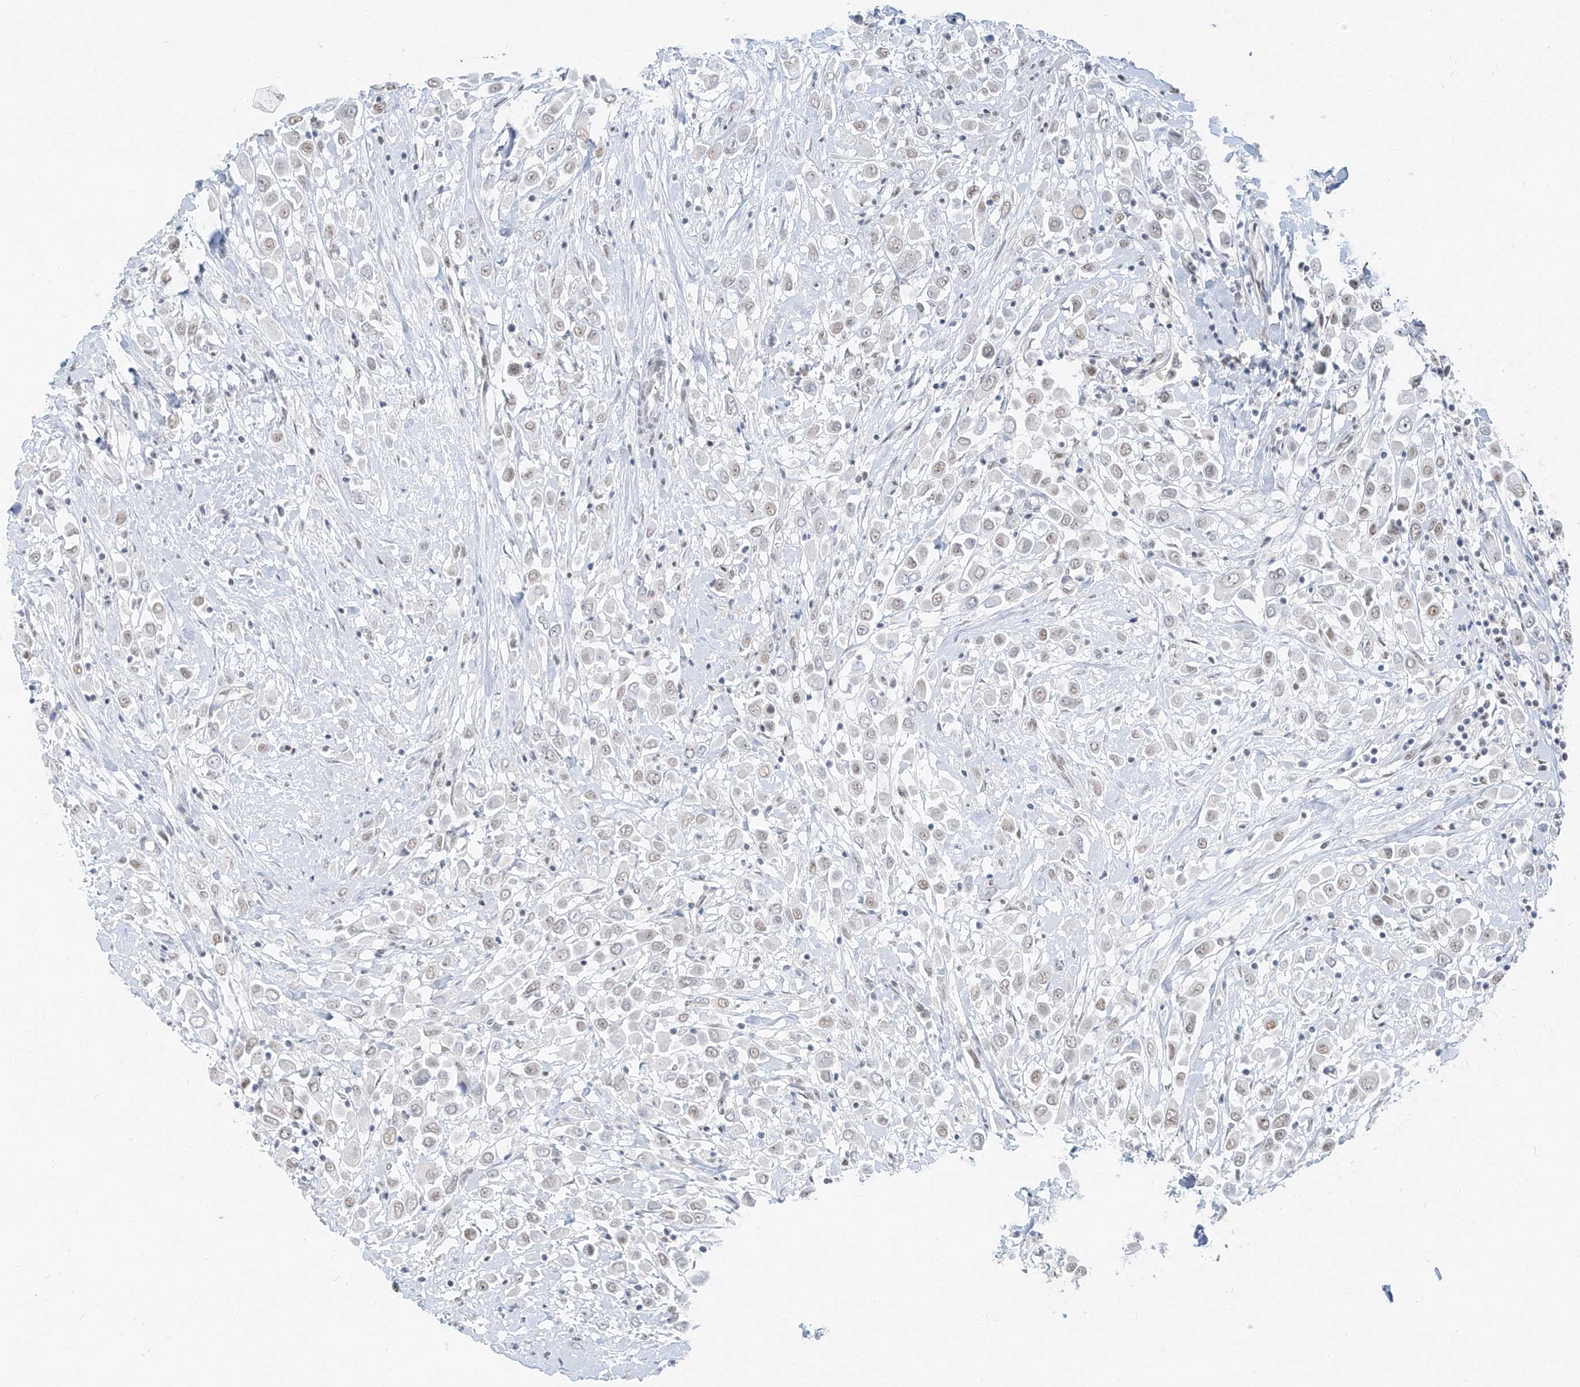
{"staining": {"intensity": "moderate", "quantity": "<25%", "location": "nuclear"}, "tissue": "breast cancer", "cell_type": "Tumor cells", "image_type": "cancer", "snomed": [{"axis": "morphology", "description": "Duct carcinoma"}, {"axis": "topography", "description": "Breast"}], "caption": "The histopathology image demonstrates a brown stain indicating the presence of a protein in the nuclear of tumor cells in breast intraductal carcinoma. (DAB (3,3'-diaminobenzidine) IHC, brown staining for protein, blue staining for nuclei).", "gene": "PGC", "patient": {"sex": "female", "age": 61}}